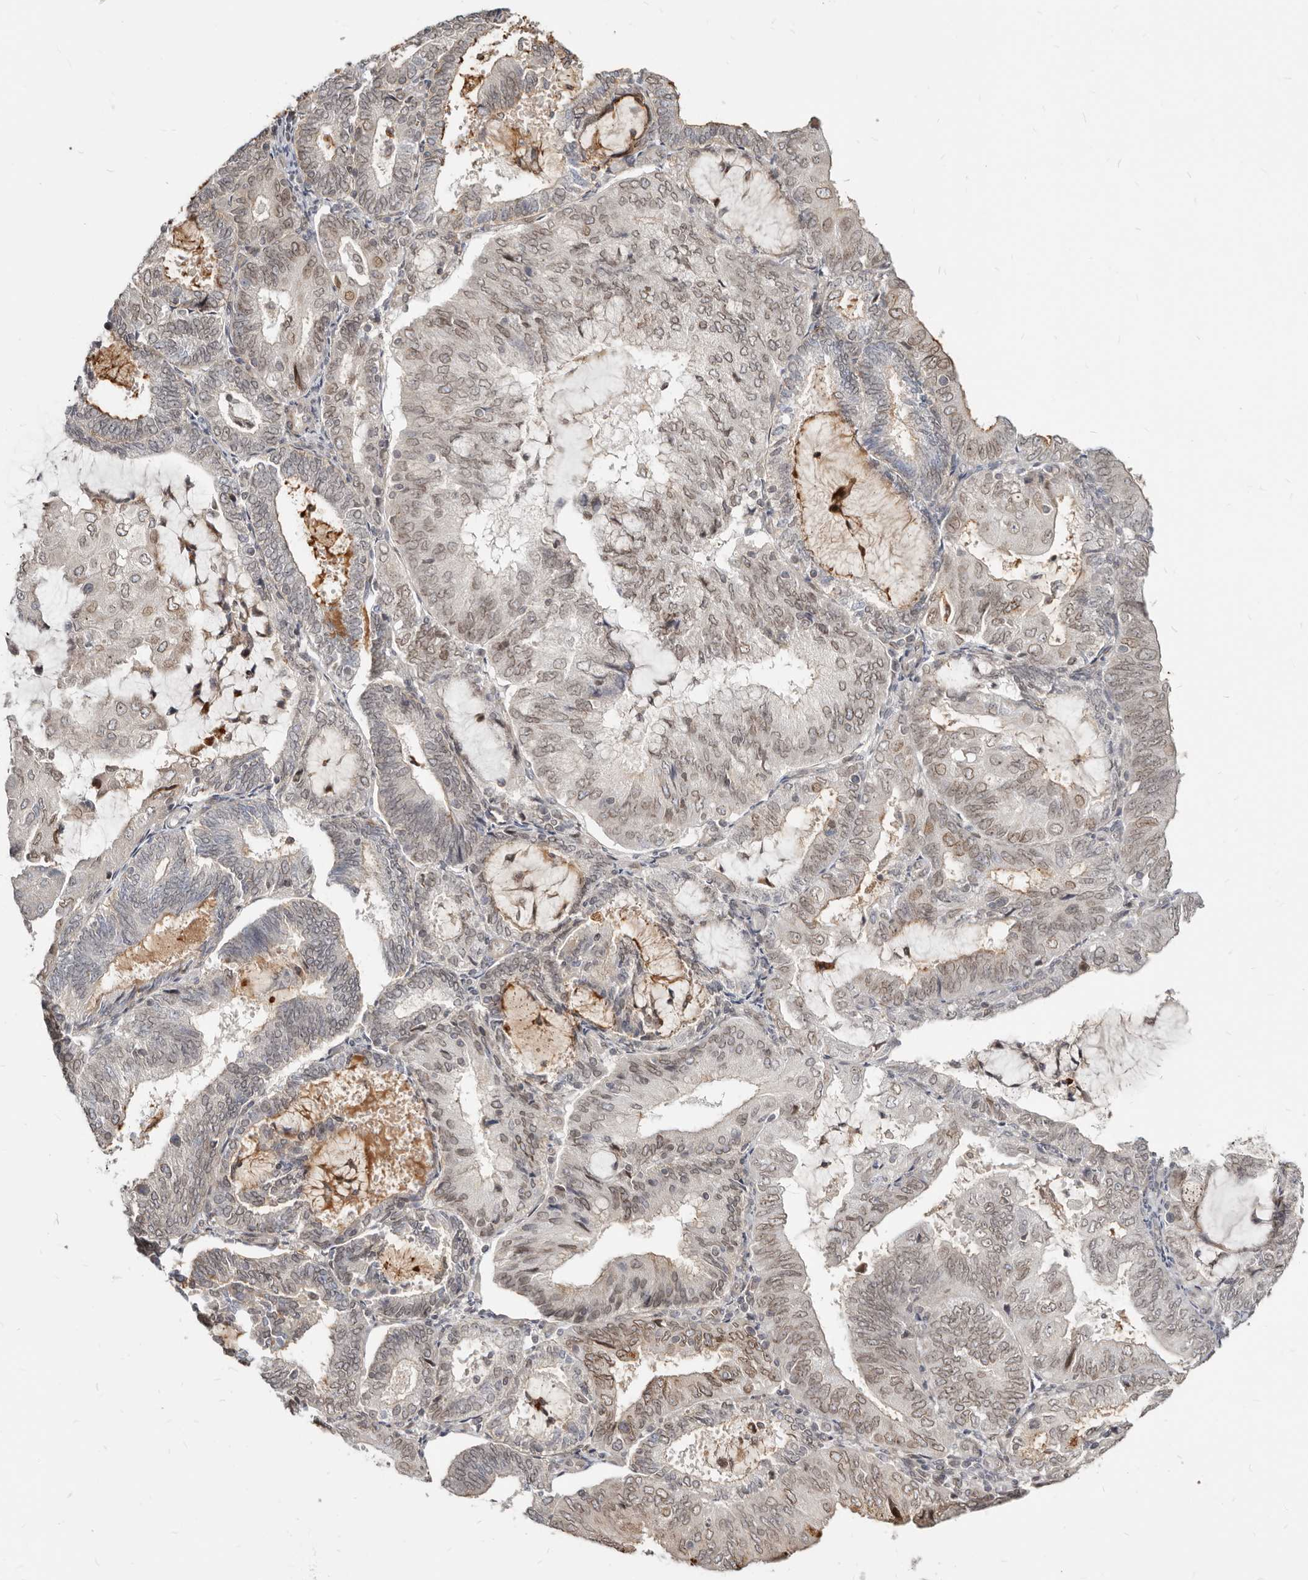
{"staining": {"intensity": "strong", "quantity": "<25%", "location": "cytoplasmic/membranous,nuclear"}, "tissue": "endometrial cancer", "cell_type": "Tumor cells", "image_type": "cancer", "snomed": [{"axis": "morphology", "description": "Adenocarcinoma, NOS"}, {"axis": "topography", "description": "Endometrium"}], "caption": "IHC (DAB (3,3'-diaminobenzidine)) staining of endometrial cancer displays strong cytoplasmic/membranous and nuclear protein staining in about <25% of tumor cells. The staining is performed using DAB (3,3'-diaminobenzidine) brown chromogen to label protein expression. The nuclei are counter-stained blue using hematoxylin.", "gene": "NUP153", "patient": {"sex": "female", "age": 81}}